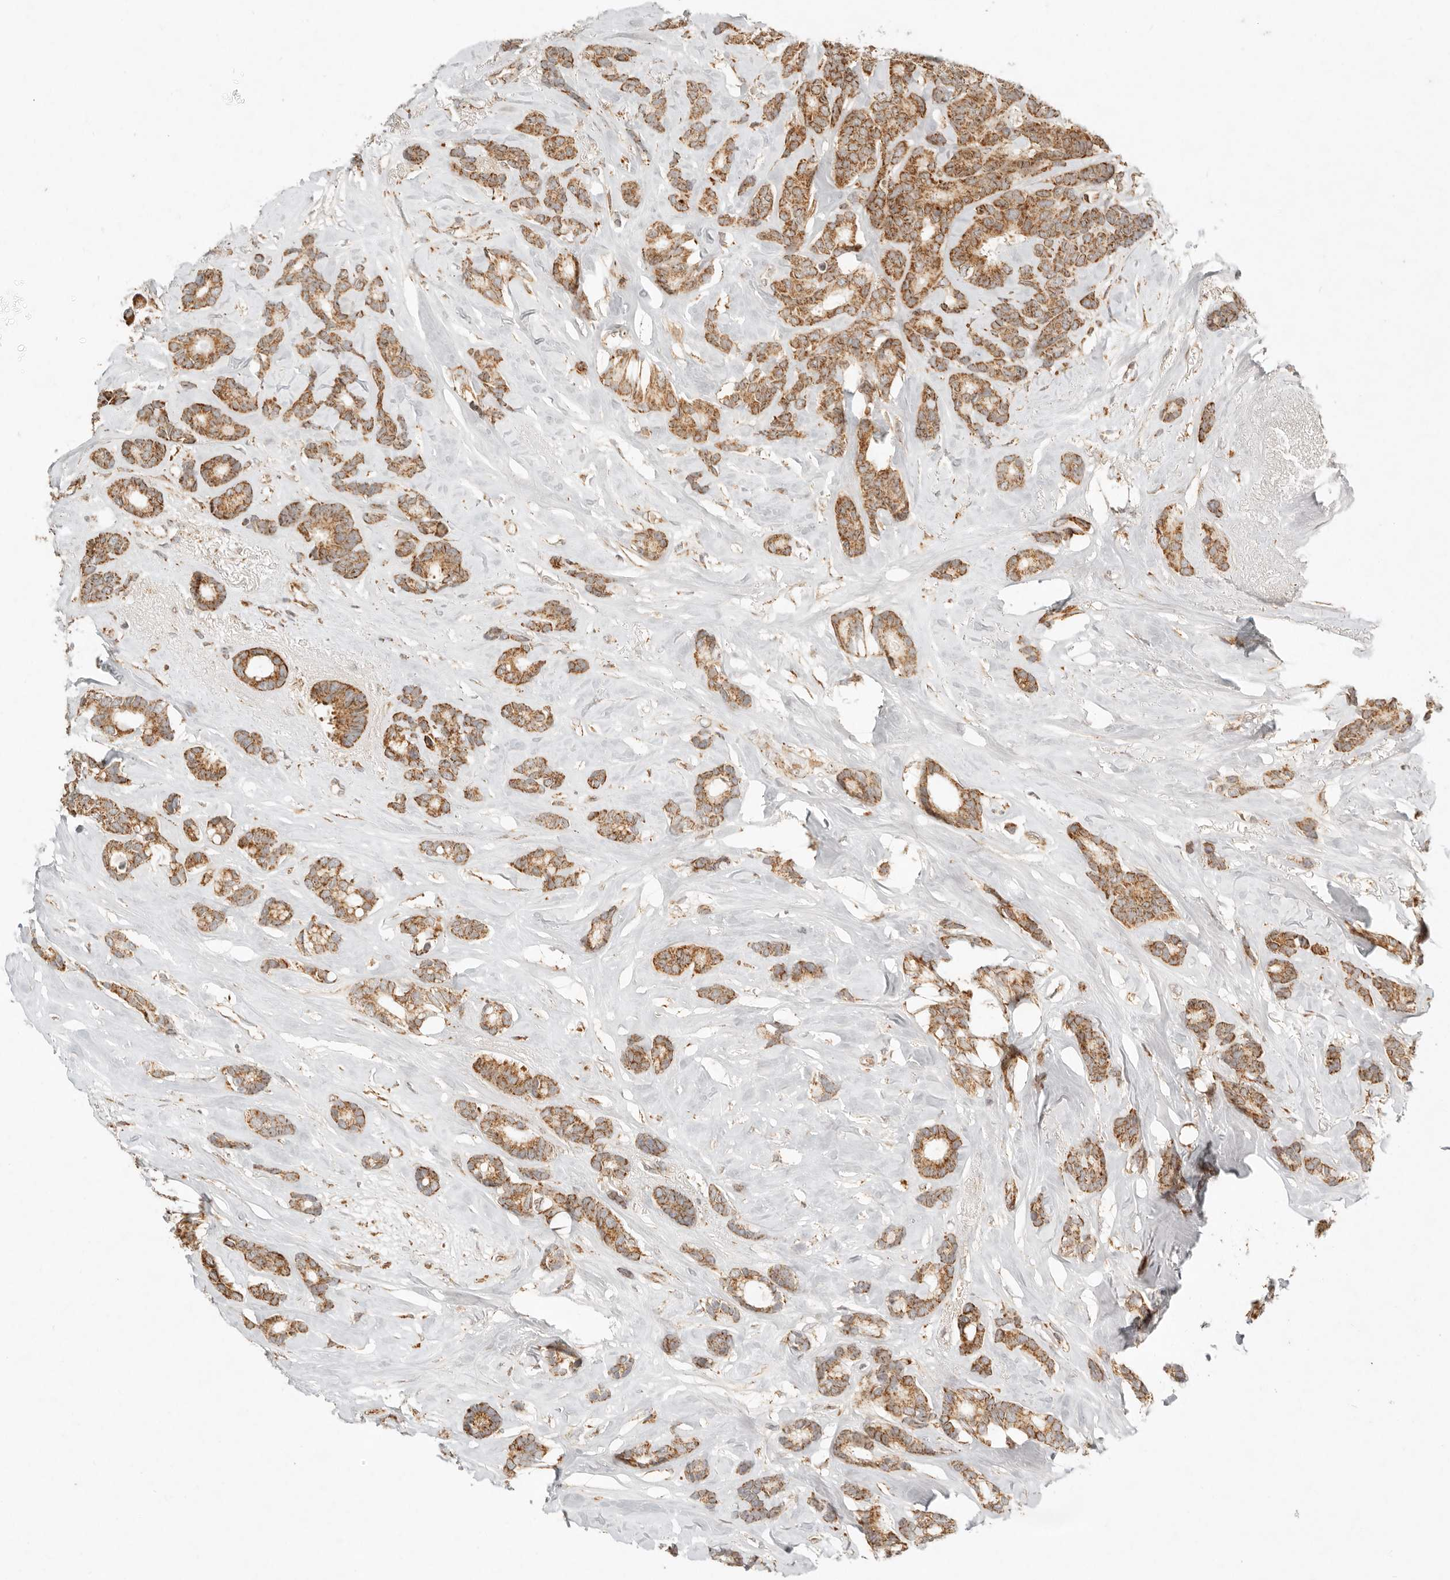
{"staining": {"intensity": "moderate", "quantity": ">75%", "location": "cytoplasmic/membranous"}, "tissue": "breast cancer", "cell_type": "Tumor cells", "image_type": "cancer", "snomed": [{"axis": "morphology", "description": "Duct carcinoma"}, {"axis": "topography", "description": "Breast"}], "caption": "Approximately >75% of tumor cells in human breast cancer show moderate cytoplasmic/membranous protein positivity as visualized by brown immunohistochemical staining.", "gene": "MRPL55", "patient": {"sex": "female", "age": 87}}